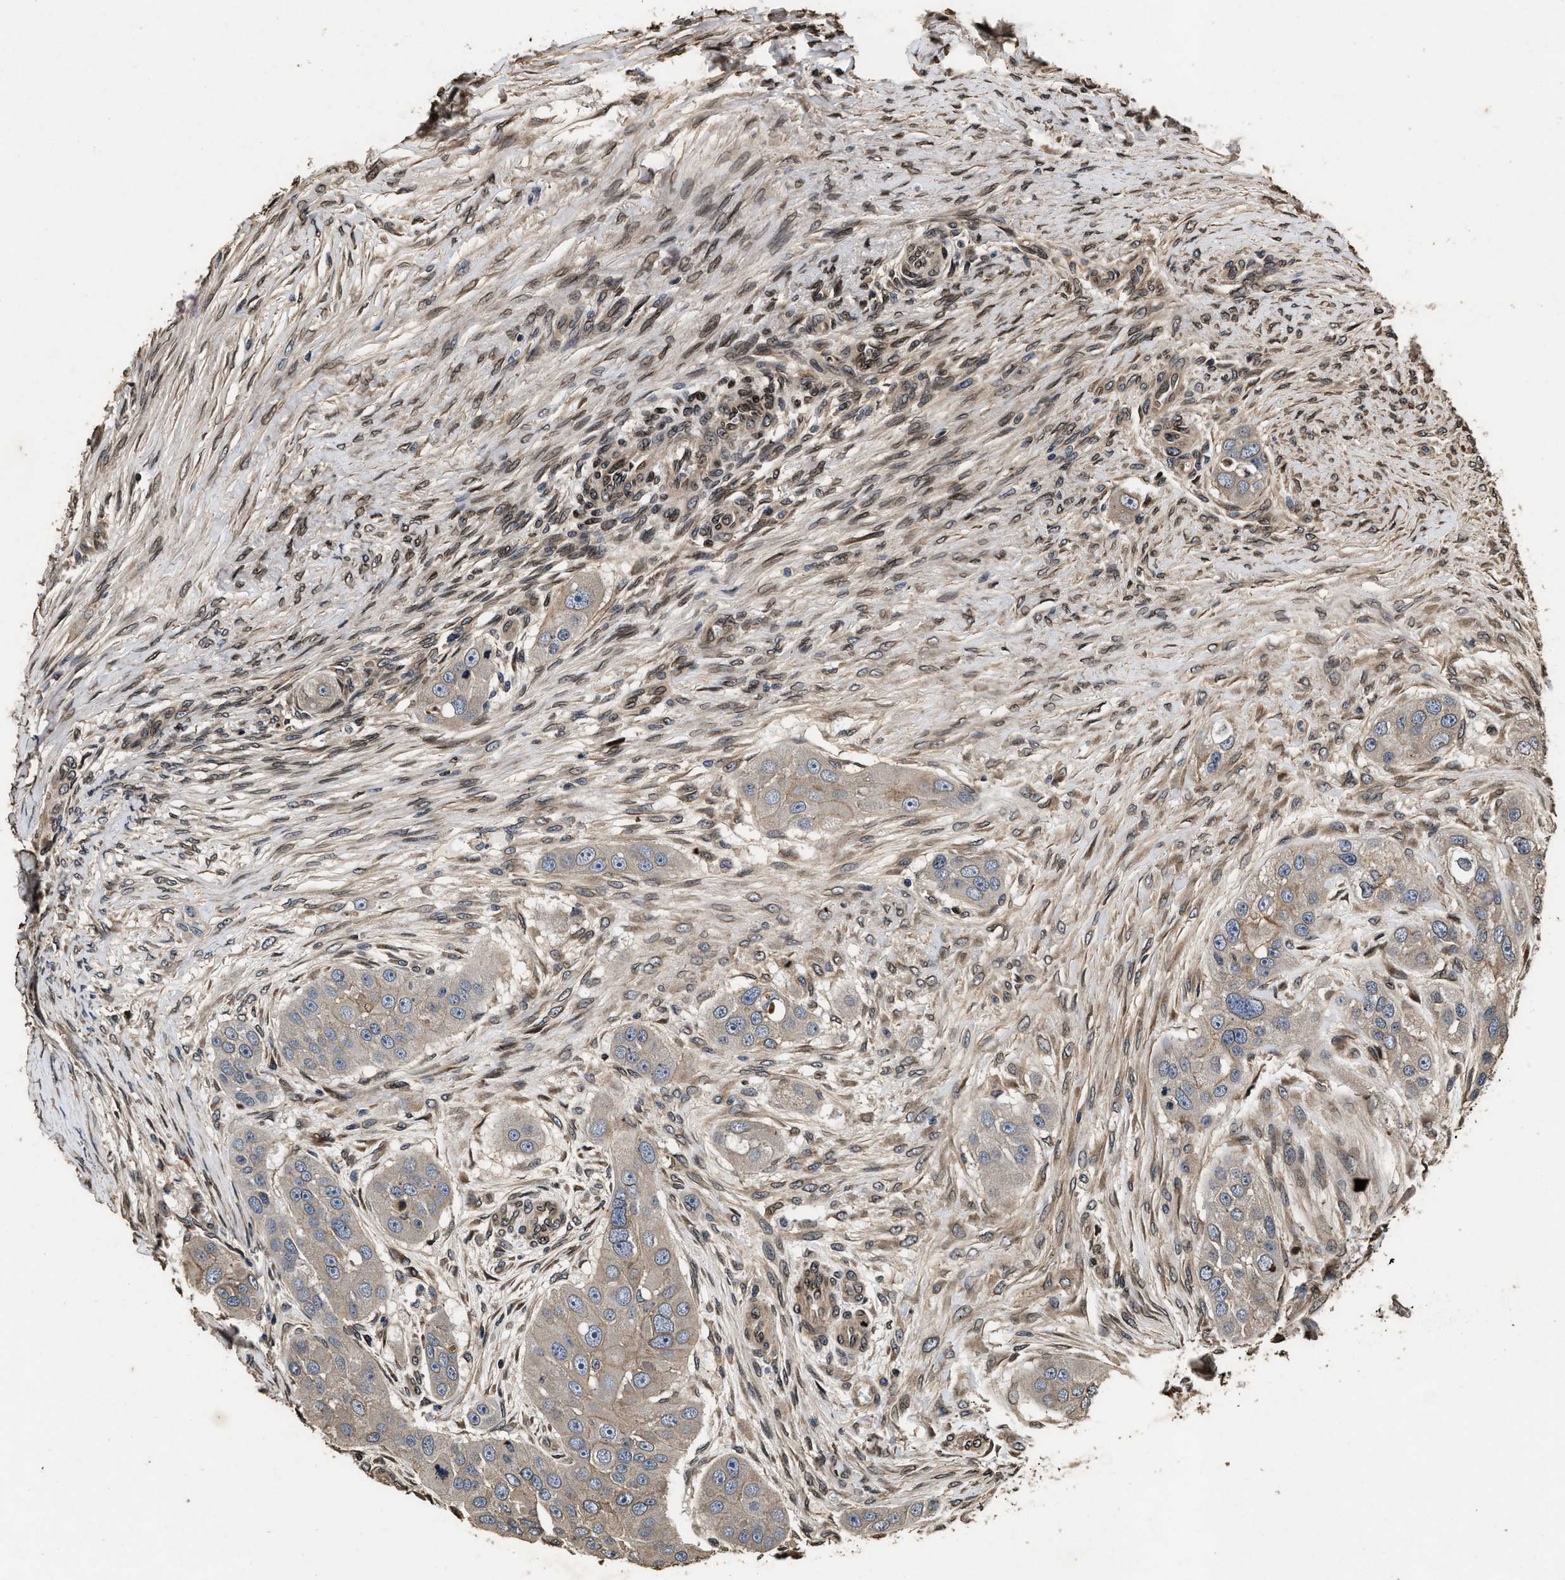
{"staining": {"intensity": "weak", "quantity": ">75%", "location": "cytoplasmic/membranous"}, "tissue": "head and neck cancer", "cell_type": "Tumor cells", "image_type": "cancer", "snomed": [{"axis": "morphology", "description": "Normal tissue, NOS"}, {"axis": "morphology", "description": "Squamous cell carcinoma, NOS"}, {"axis": "topography", "description": "Skeletal muscle"}, {"axis": "topography", "description": "Head-Neck"}], "caption": "Immunohistochemical staining of human head and neck cancer (squamous cell carcinoma) reveals low levels of weak cytoplasmic/membranous staining in about >75% of tumor cells. Using DAB (3,3'-diaminobenzidine) (brown) and hematoxylin (blue) stains, captured at high magnification using brightfield microscopy.", "gene": "ACCS", "patient": {"sex": "male", "age": 51}}